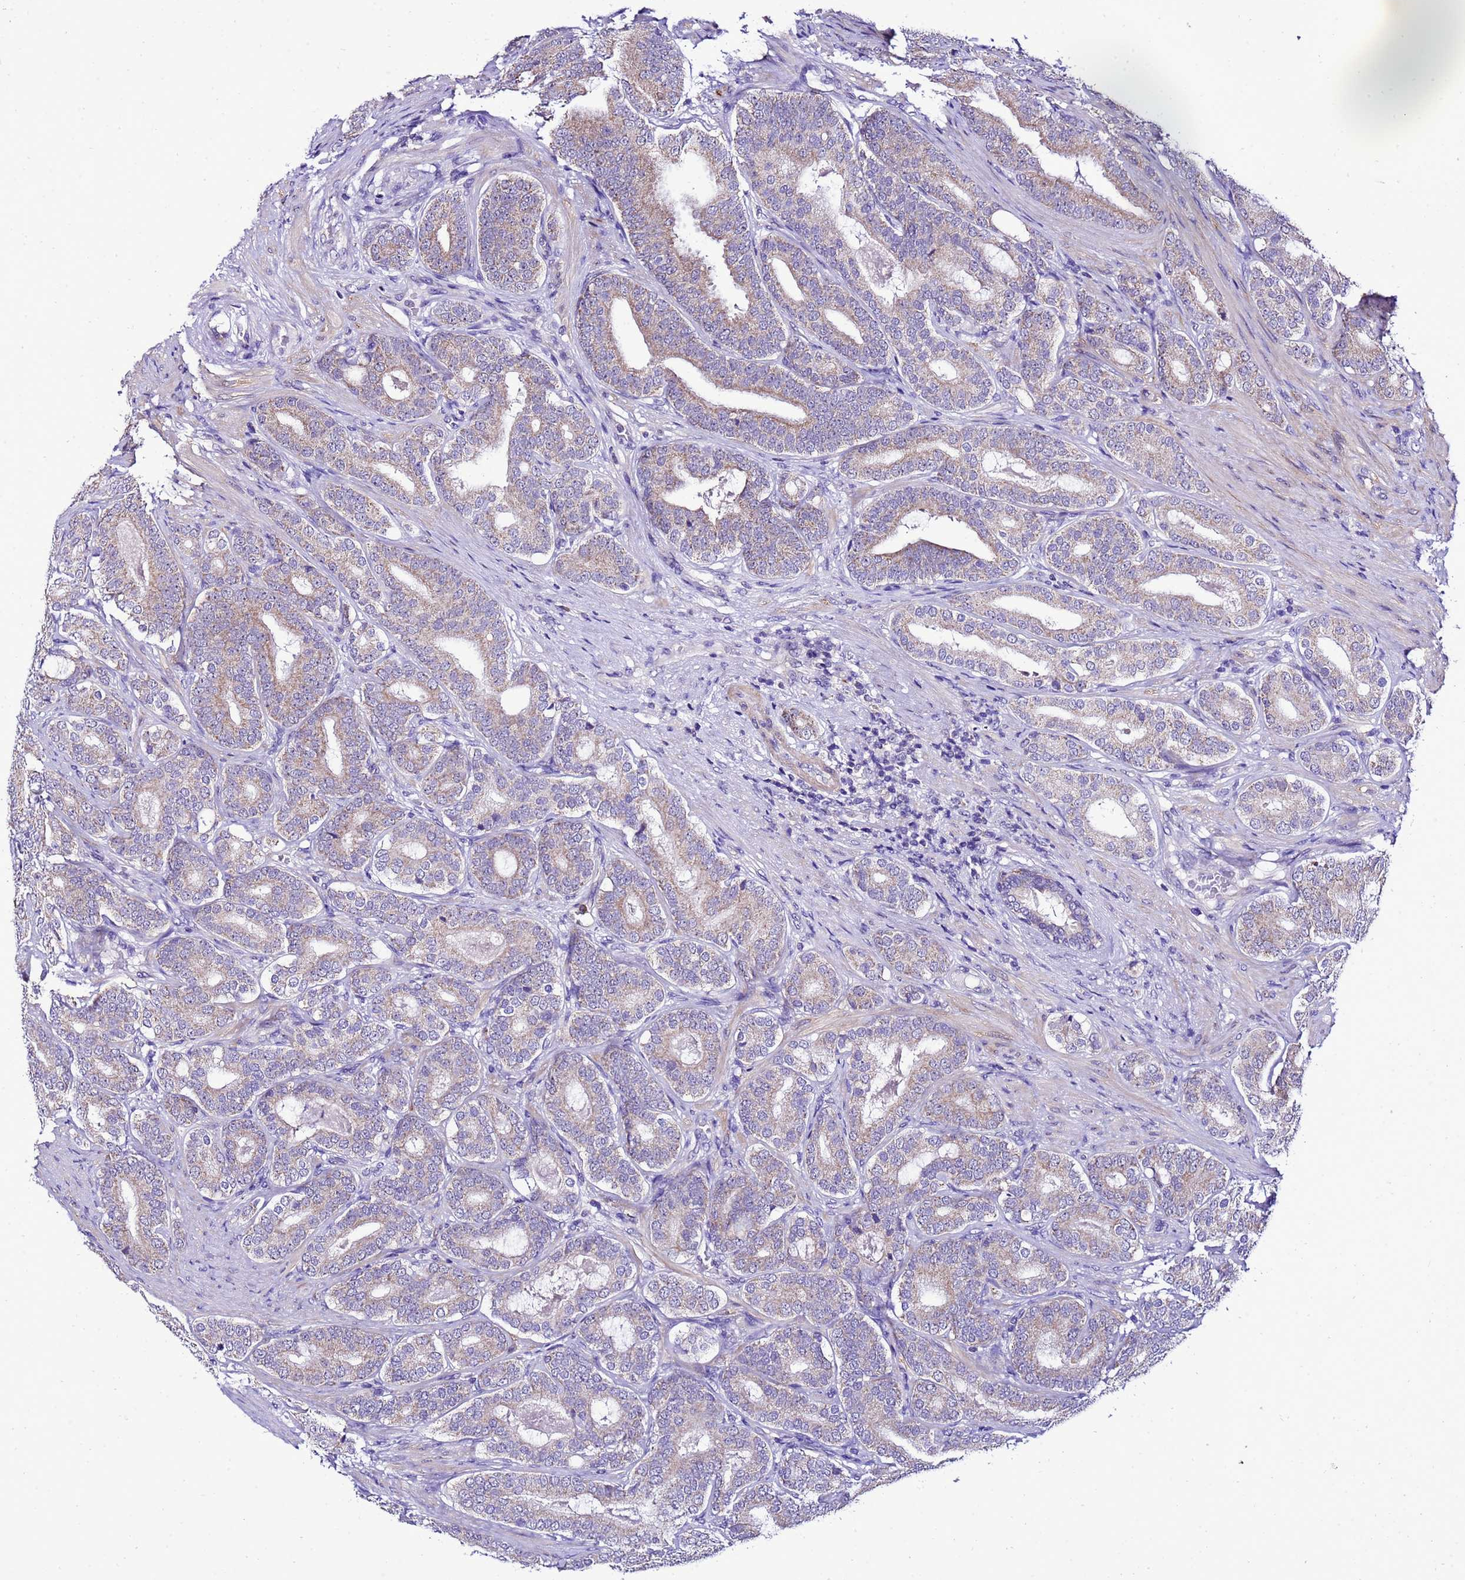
{"staining": {"intensity": "weak", "quantity": "25%-75%", "location": "cytoplasmic/membranous"}, "tissue": "prostate cancer", "cell_type": "Tumor cells", "image_type": "cancer", "snomed": [{"axis": "morphology", "description": "Adenocarcinoma, High grade"}, {"axis": "topography", "description": "Prostate"}], "caption": "Prostate cancer was stained to show a protein in brown. There is low levels of weak cytoplasmic/membranous staining in approximately 25%-75% of tumor cells.", "gene": "DPH6", "patient": {"sex": "male", "age": 60}}